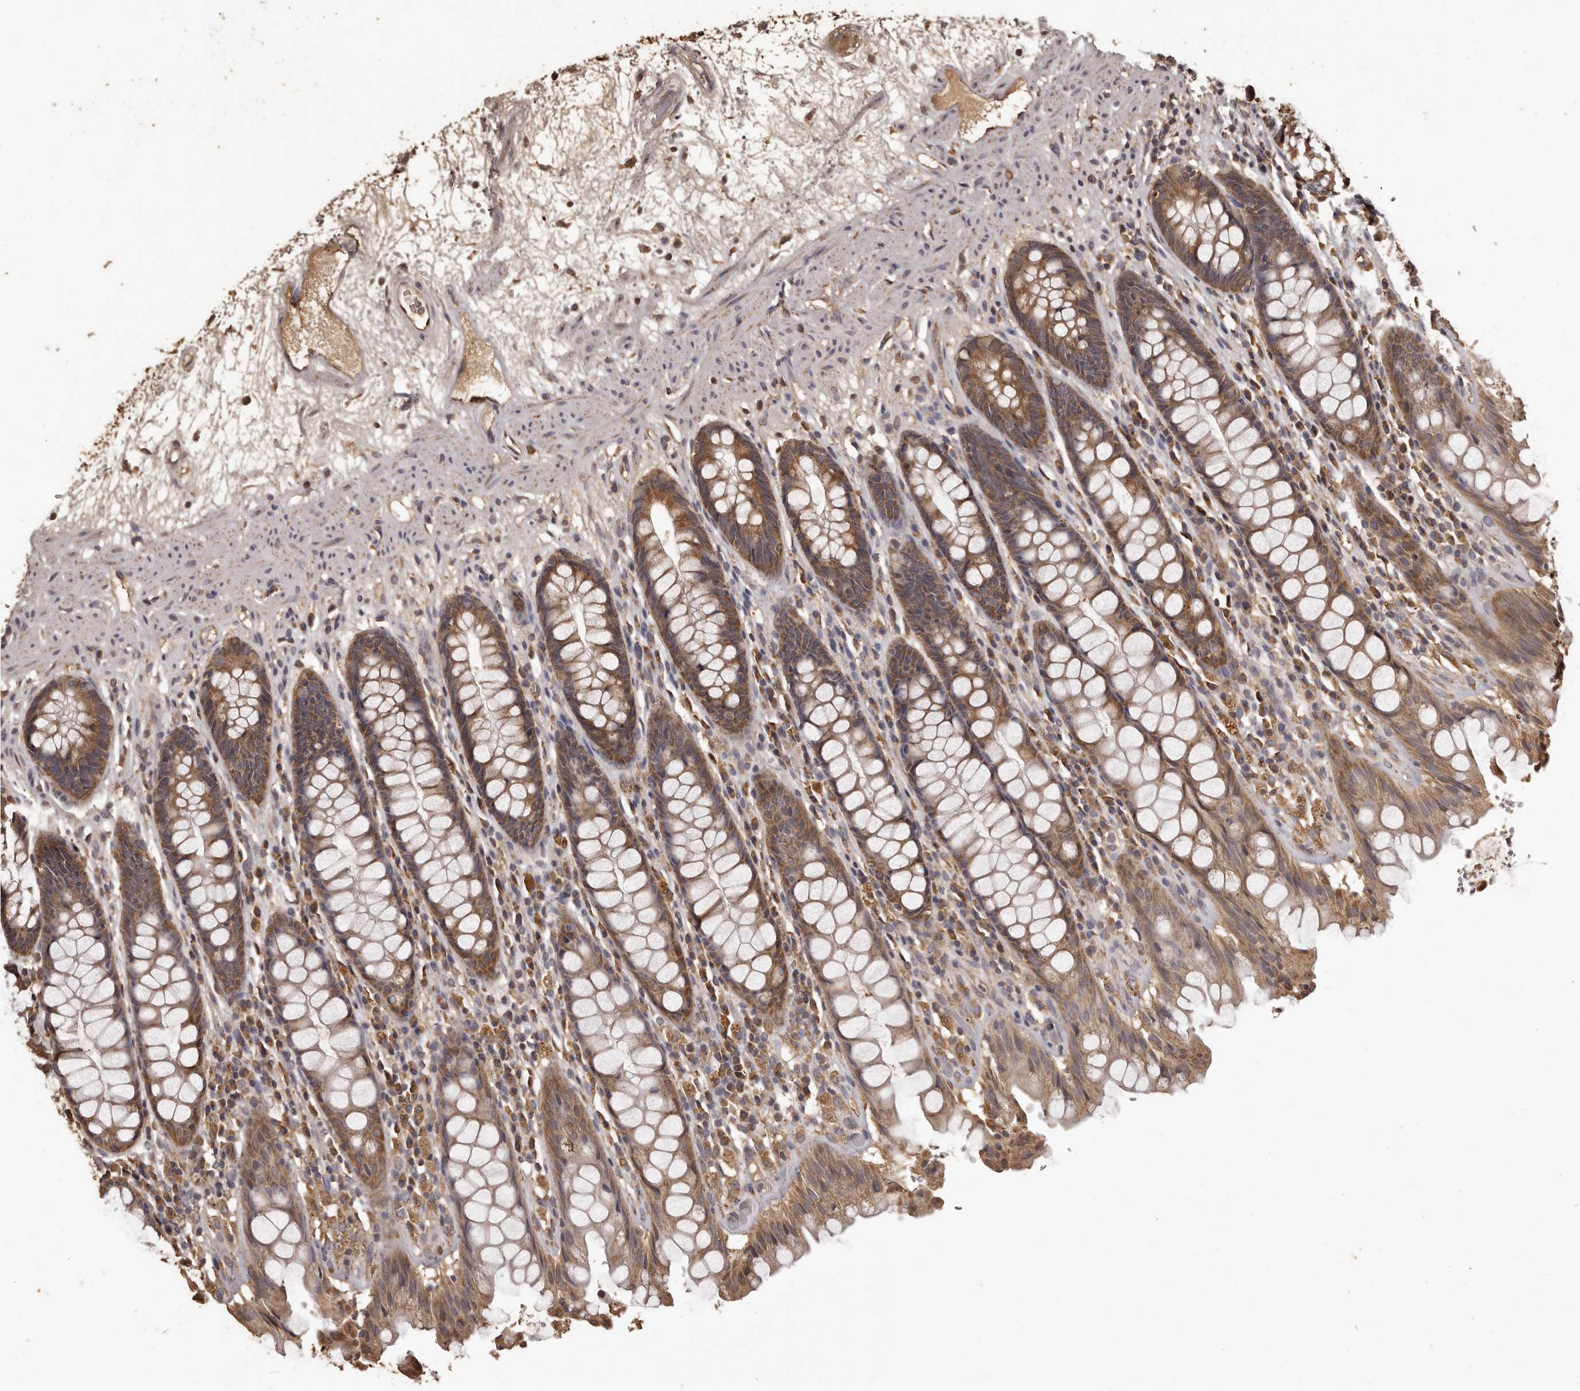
{"staining": {"intensity": "moderate", "quantity": ">75%", "location": "cytoplasmic/membranous"}, "tissue": "rectum", "cell_type": "Glandular cells", "image_type": "normal", "snomed": [{"axis": "morphology", "description": "Normal tissue, NOS"}, {"axis": "topography", "description": "Rectum"}], "caption": "DAB immunohistochemical staining of normal human rectum displays moderate cytoplasmic/membranous protein expression in approximately >75% of glandular cells.", "gene": "MGAT5", "patient": {"sex": "male", "age": 64}}